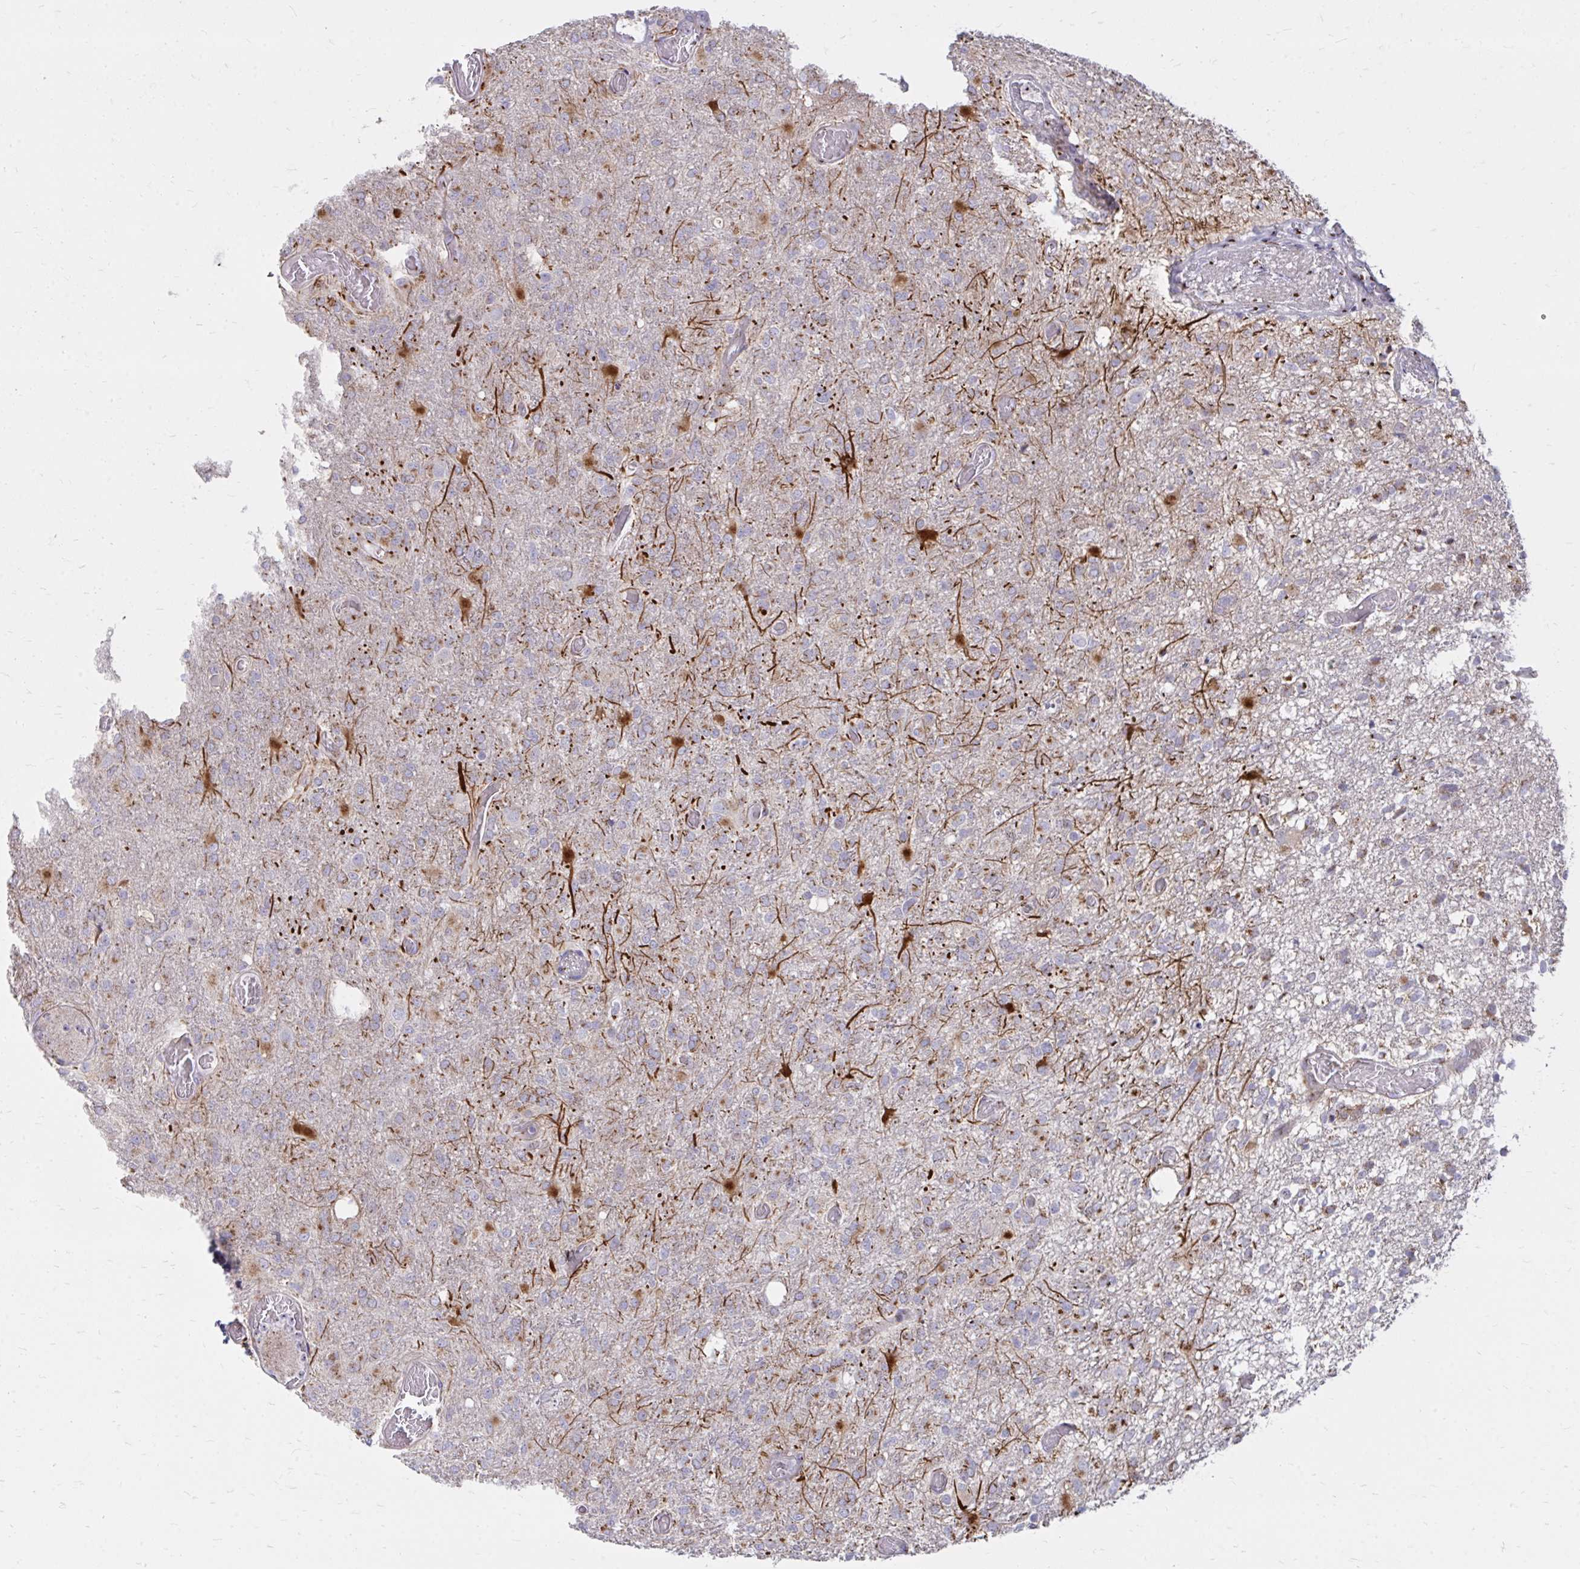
{"staining": {"intensity": "negative", "quantity": "none", "location": "none"}, "tissue": "glioma", "cell_type": "Tumor cells", "image_type": "cancer", "snomed": [{"axis": "morphology", "description": "Glioma, malignant, High grade"}, {"axis": "topography", "description": "Brain"}], "caption": "IHC histopathology image of human malignant glioma (high-grade) stained for a protein (brown), which demonstrates no staining in tumor cells.", "gene": "RAB6B", "patient": {"sex": "female", "age": 74}}